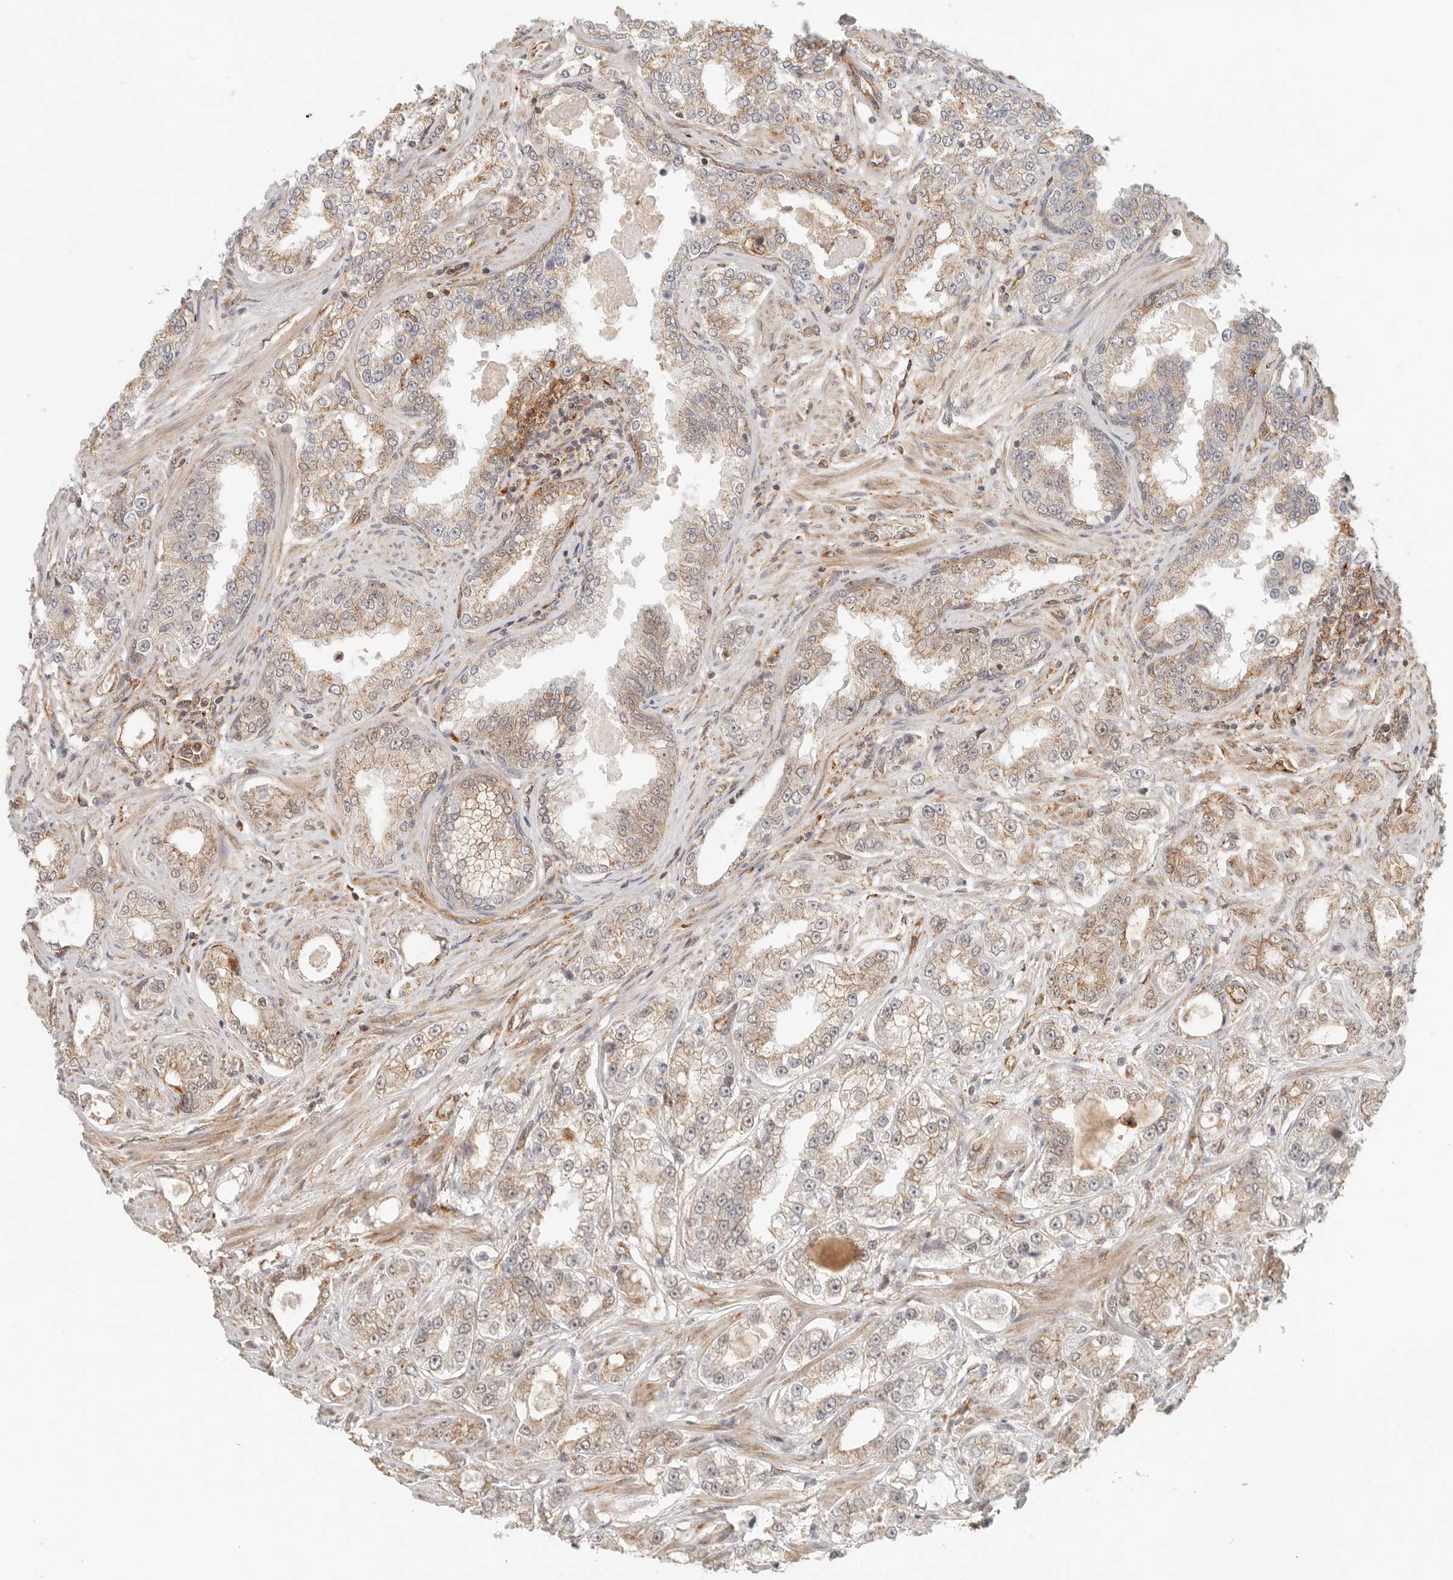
{"staining": {"intensity": "weak", "quantity": "25%-75%", "location": "cytoplasmic/membranous,nuclear"}, "tissue": "prostate cancer", "cell_type": "Tumor cells", "image_type": "cancer", "snomed": [{"axis": "morphology", "description": "Normal tissue, NOS"}, {"axis": "morphology", "description": "Adenocarcinoma, High grade"}, {"axis": "topography", "description": "Prostate"}], "caption": "Weak cytoplasmic/membranous and nuclear positivity for a protein is seen in approximately 25%-75% of tumor cells of prostate cancer using IHC.", "gene": "HEXD", "patient": {"sex": "male", "age": 83}}